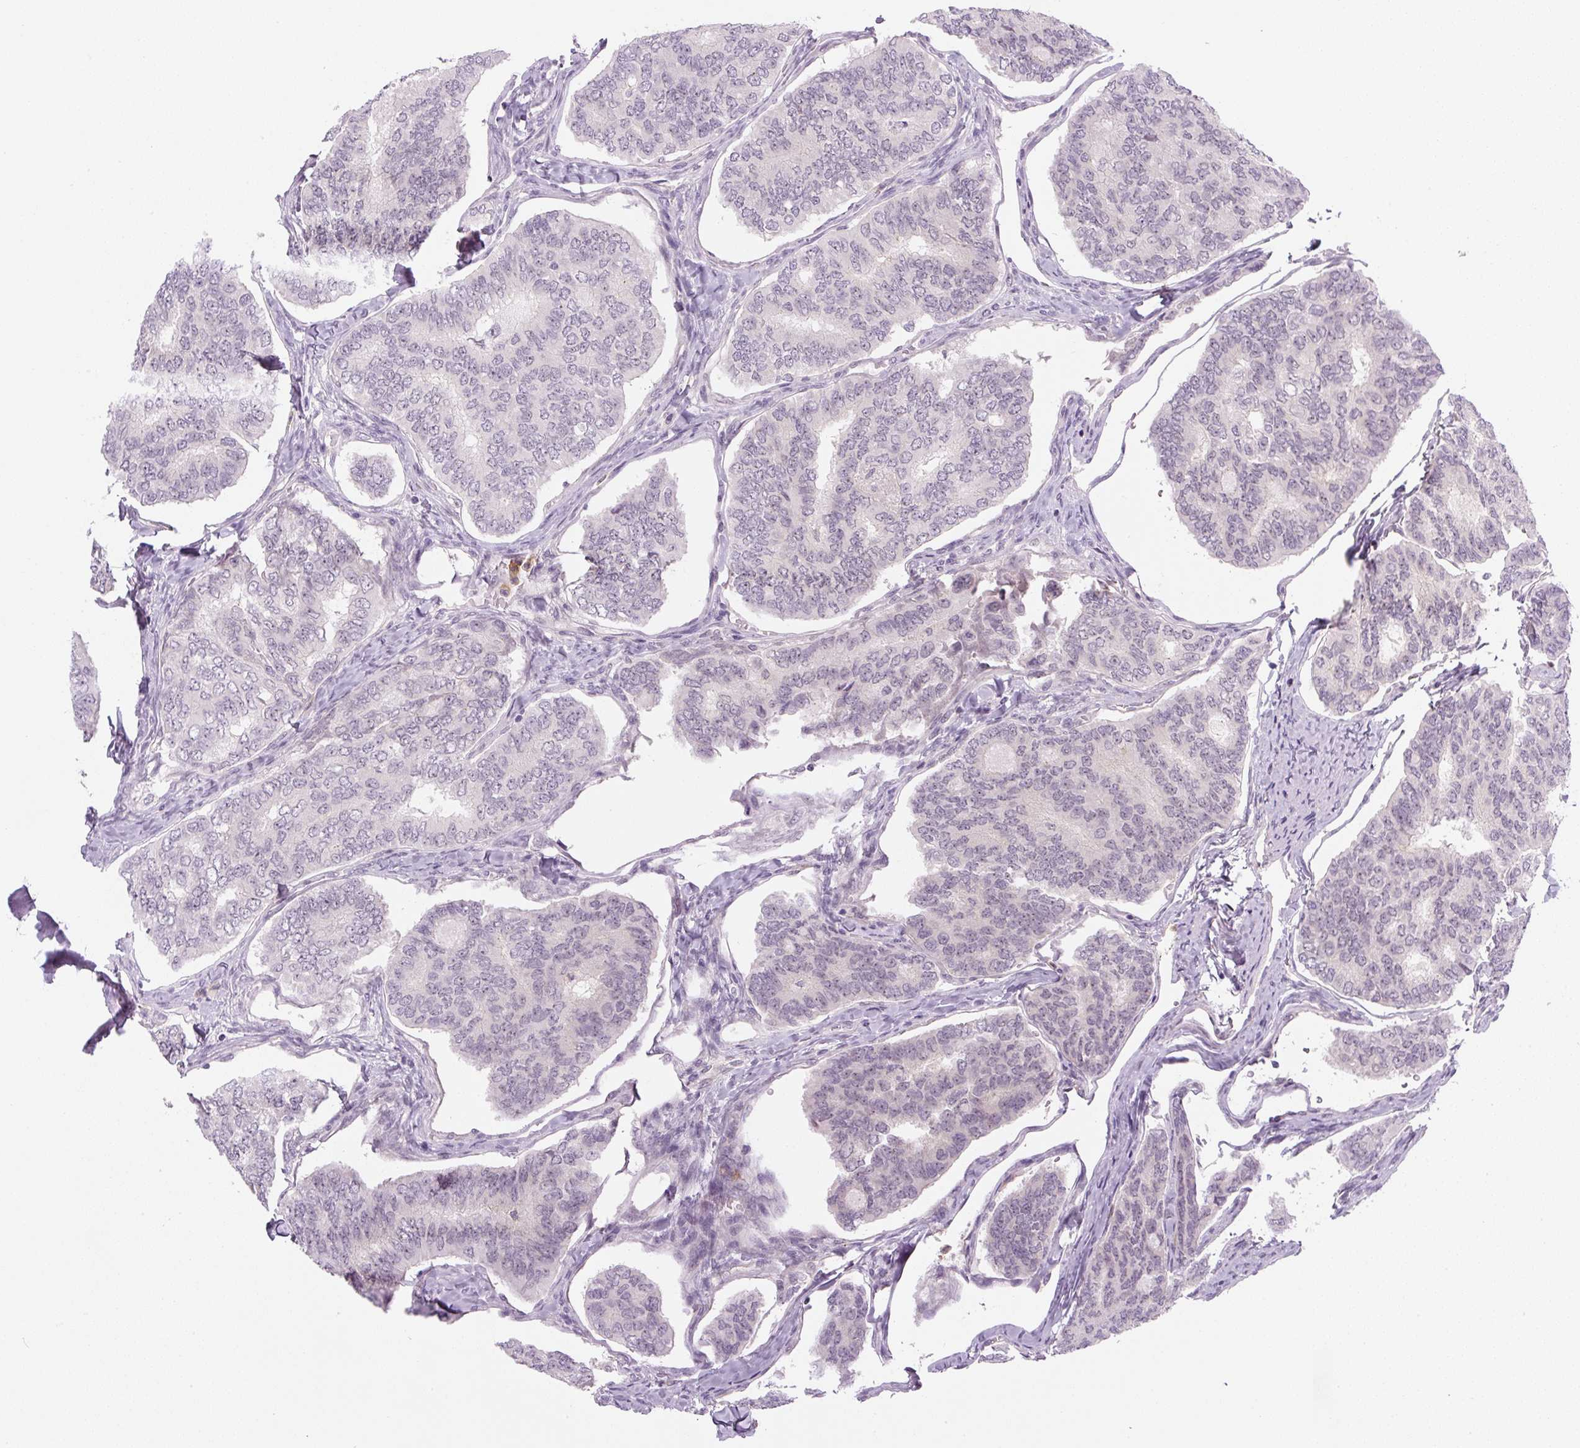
{"staining": {"intensity": "negative", "quantity": "none", "location": "none"}, "tissue": "thyroid cancer", "cell_type": "Tumor cells", "image_type": "cancer", "snomed": [{"axis": "morphology", "description": "Papillary adenocarcinoma, NOS"}, {"axis": "topography", "description": "Thyroid gland"}], "caption": "IHC of human thyroid papillary adenocarcinoma exhibits no staining in tumor cells.", "gene": "SGF29", "patient": {"sex": "female", "age": 35}}